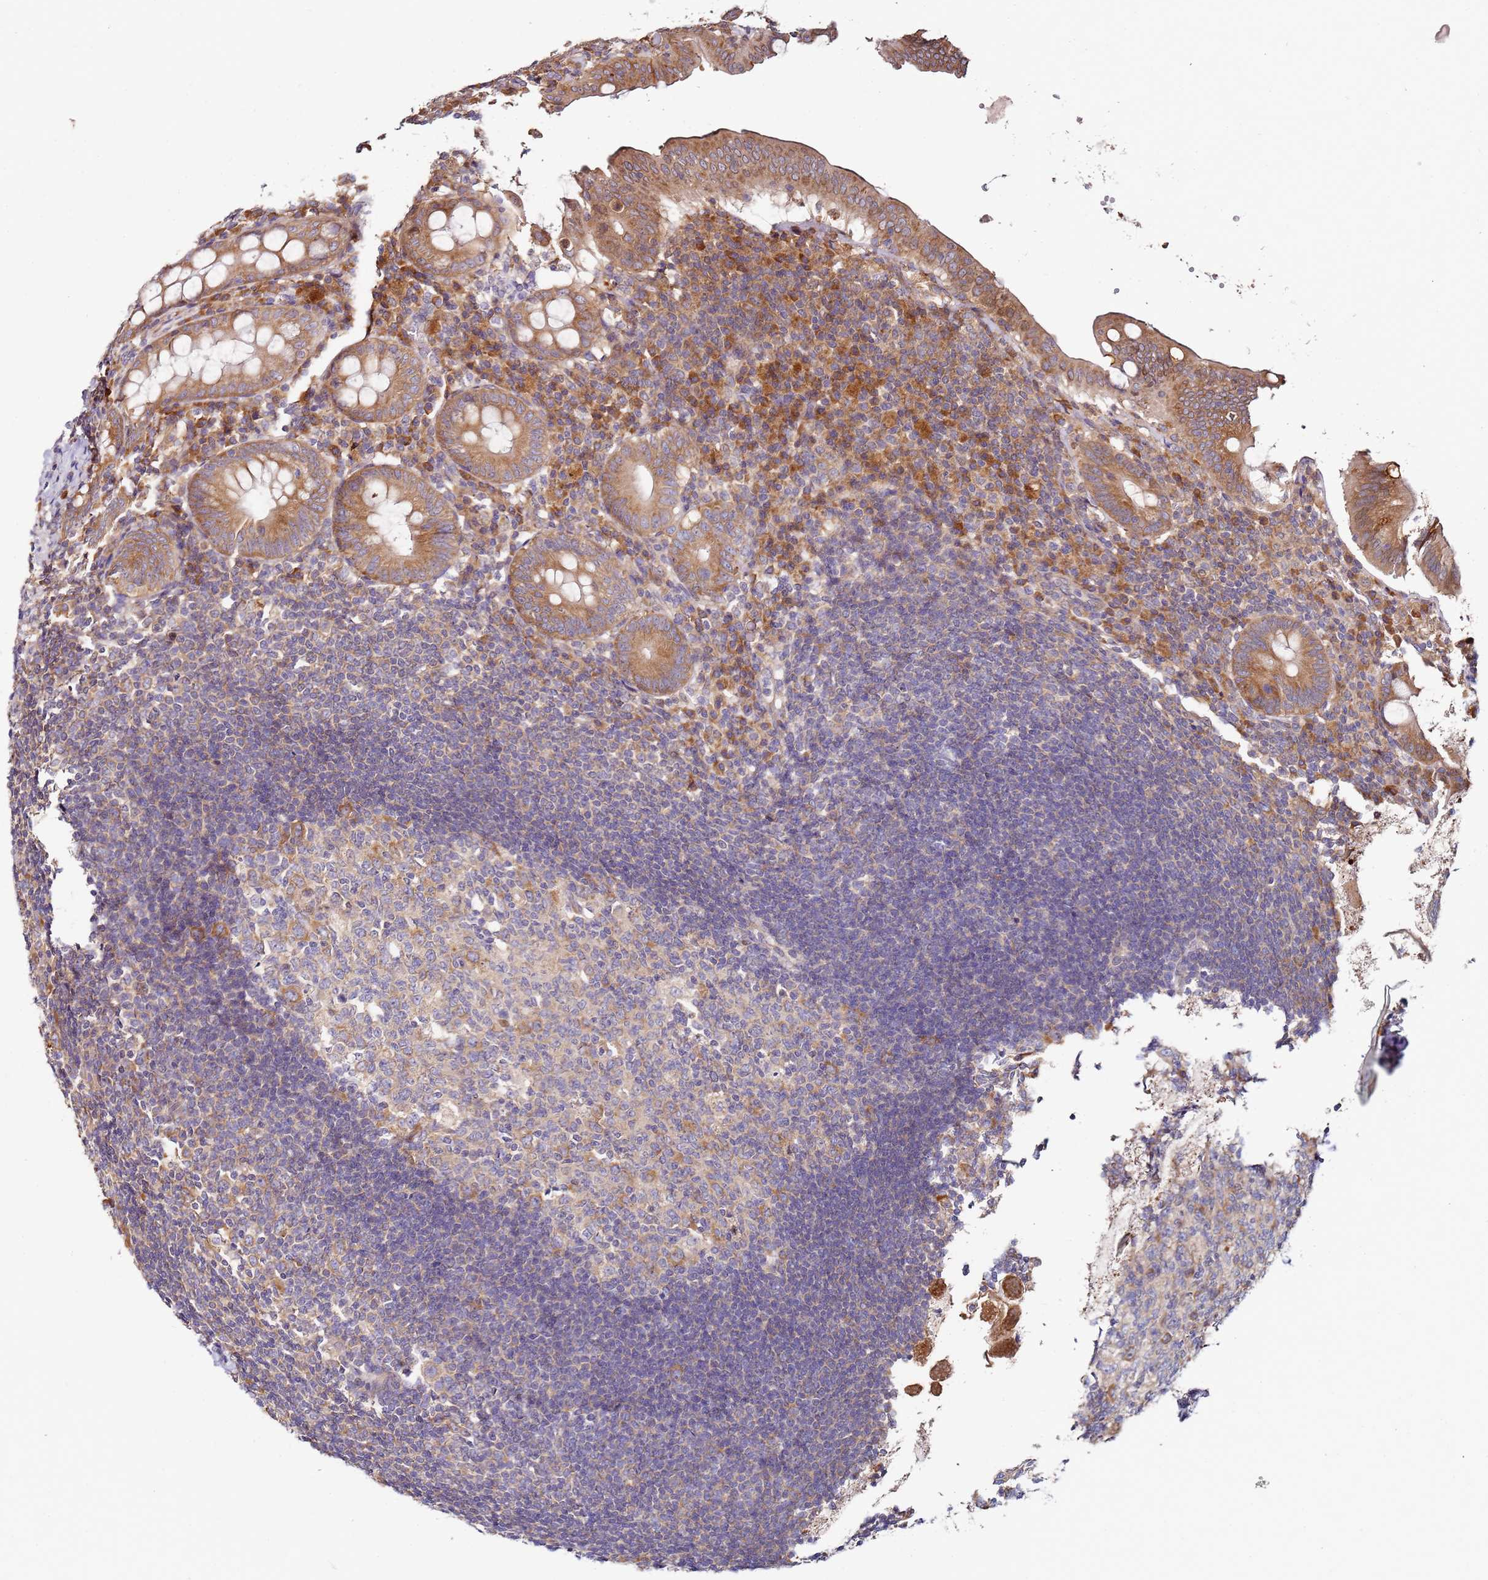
{"staining": {"intensity": "moderate", "quantity": ">75%", "location": "cytoplasmic/membranous"}, "tissue": "appendix", "cell_type": "Glandular cells", "image_type": "normal", "snomed": [{"axis": "morphology", "description": "Normal tissue, NOS"}, {"axis": "topography", "description": "Appendix"}], "caption": "The image demonstrates immunohistochemical staining of benign appendix. There is moderate cytoplasmic/membranous expression is identified in approximately >75% of glandular cells. The staining was performed using DAB to visualize the protein expression in brown, while the nuclei were stained in blue with hematoxylin (Magnification: 20x).", "gene": "RPS3A", "patient": {"sex": "female", "age": 54}}